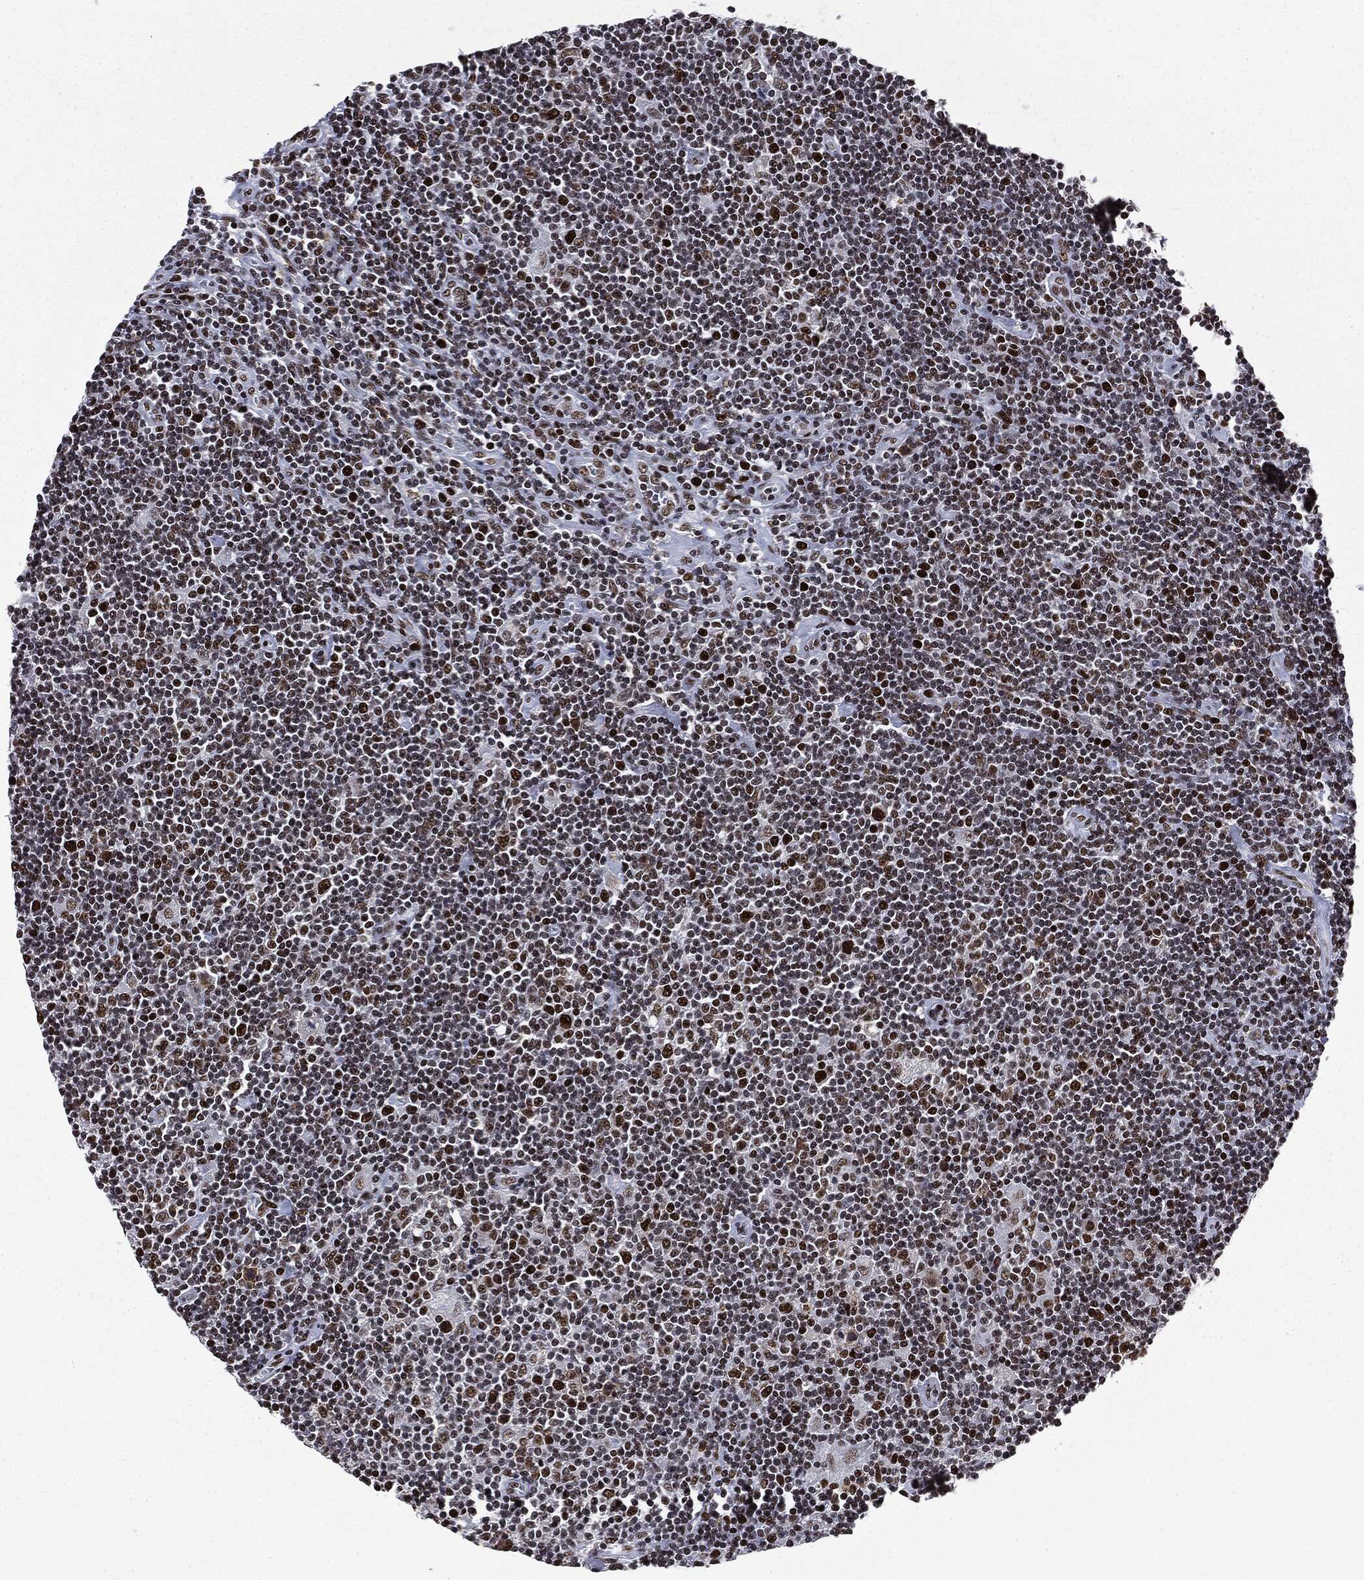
{"staining": {"intensity": "strong", "quantity": ">75%", "location": "nuclear"}, "tissue": "lymphoma", "cell_type": "Tumor cells", "image_type": "cancer", "snomed": [{"axis": "morphology", "description": "Hodgkin's disease, NOS"}, {"axis": "topography", "description": "Lymph node"}], "caption": "Immunohistochemical staining of human Hodgkin's disease shows high levels of strong nuclear protein positivity in approximately >75% of tumor cells.", "gene": "MSH2", "patient": {"sex": "male", "age": 40}}